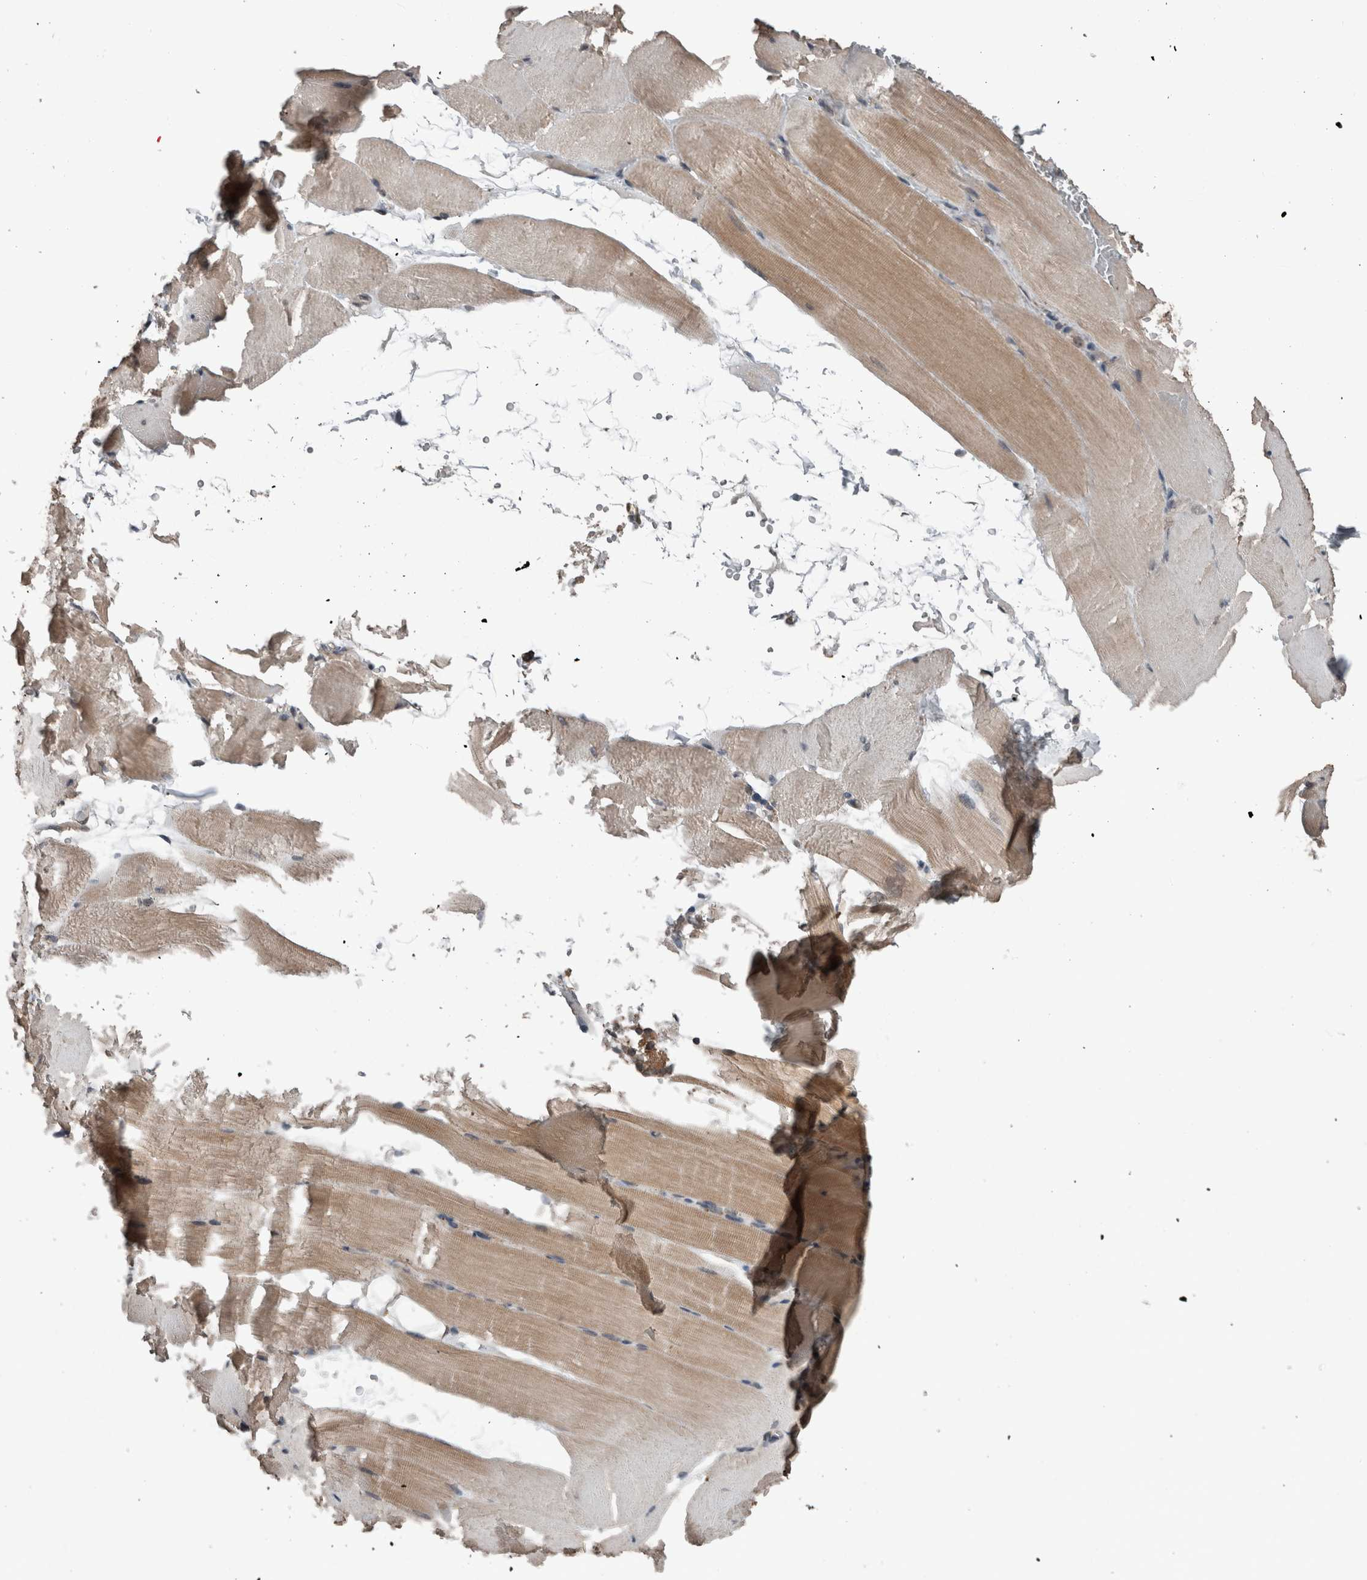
{"staining": {"intensity": "weak", "quantity": ">75%", "location": "cytoplasmic/membranous"}, "tissue": "skeletal muscle", "cell_type": "Myocytes", "image_type": "normal", "snomed": [{"axis": "morphology", "description": "Normal tissue, NOS"}, {"axis": "topography", "description": "Skeletal muscle"}, {"axis": "topography", "description": "Parathyroid gland"}], "caption": "Immunohistochemistry (DAB (3,3'-diaminobenzidine)) staining of benign human skeletal muscle exhibits weak cytoplasmic/membranous protein positivity in approximately >75% of myocytes.", "gene": "ENY2", "patient": {"sex": "female", "age": 37}}